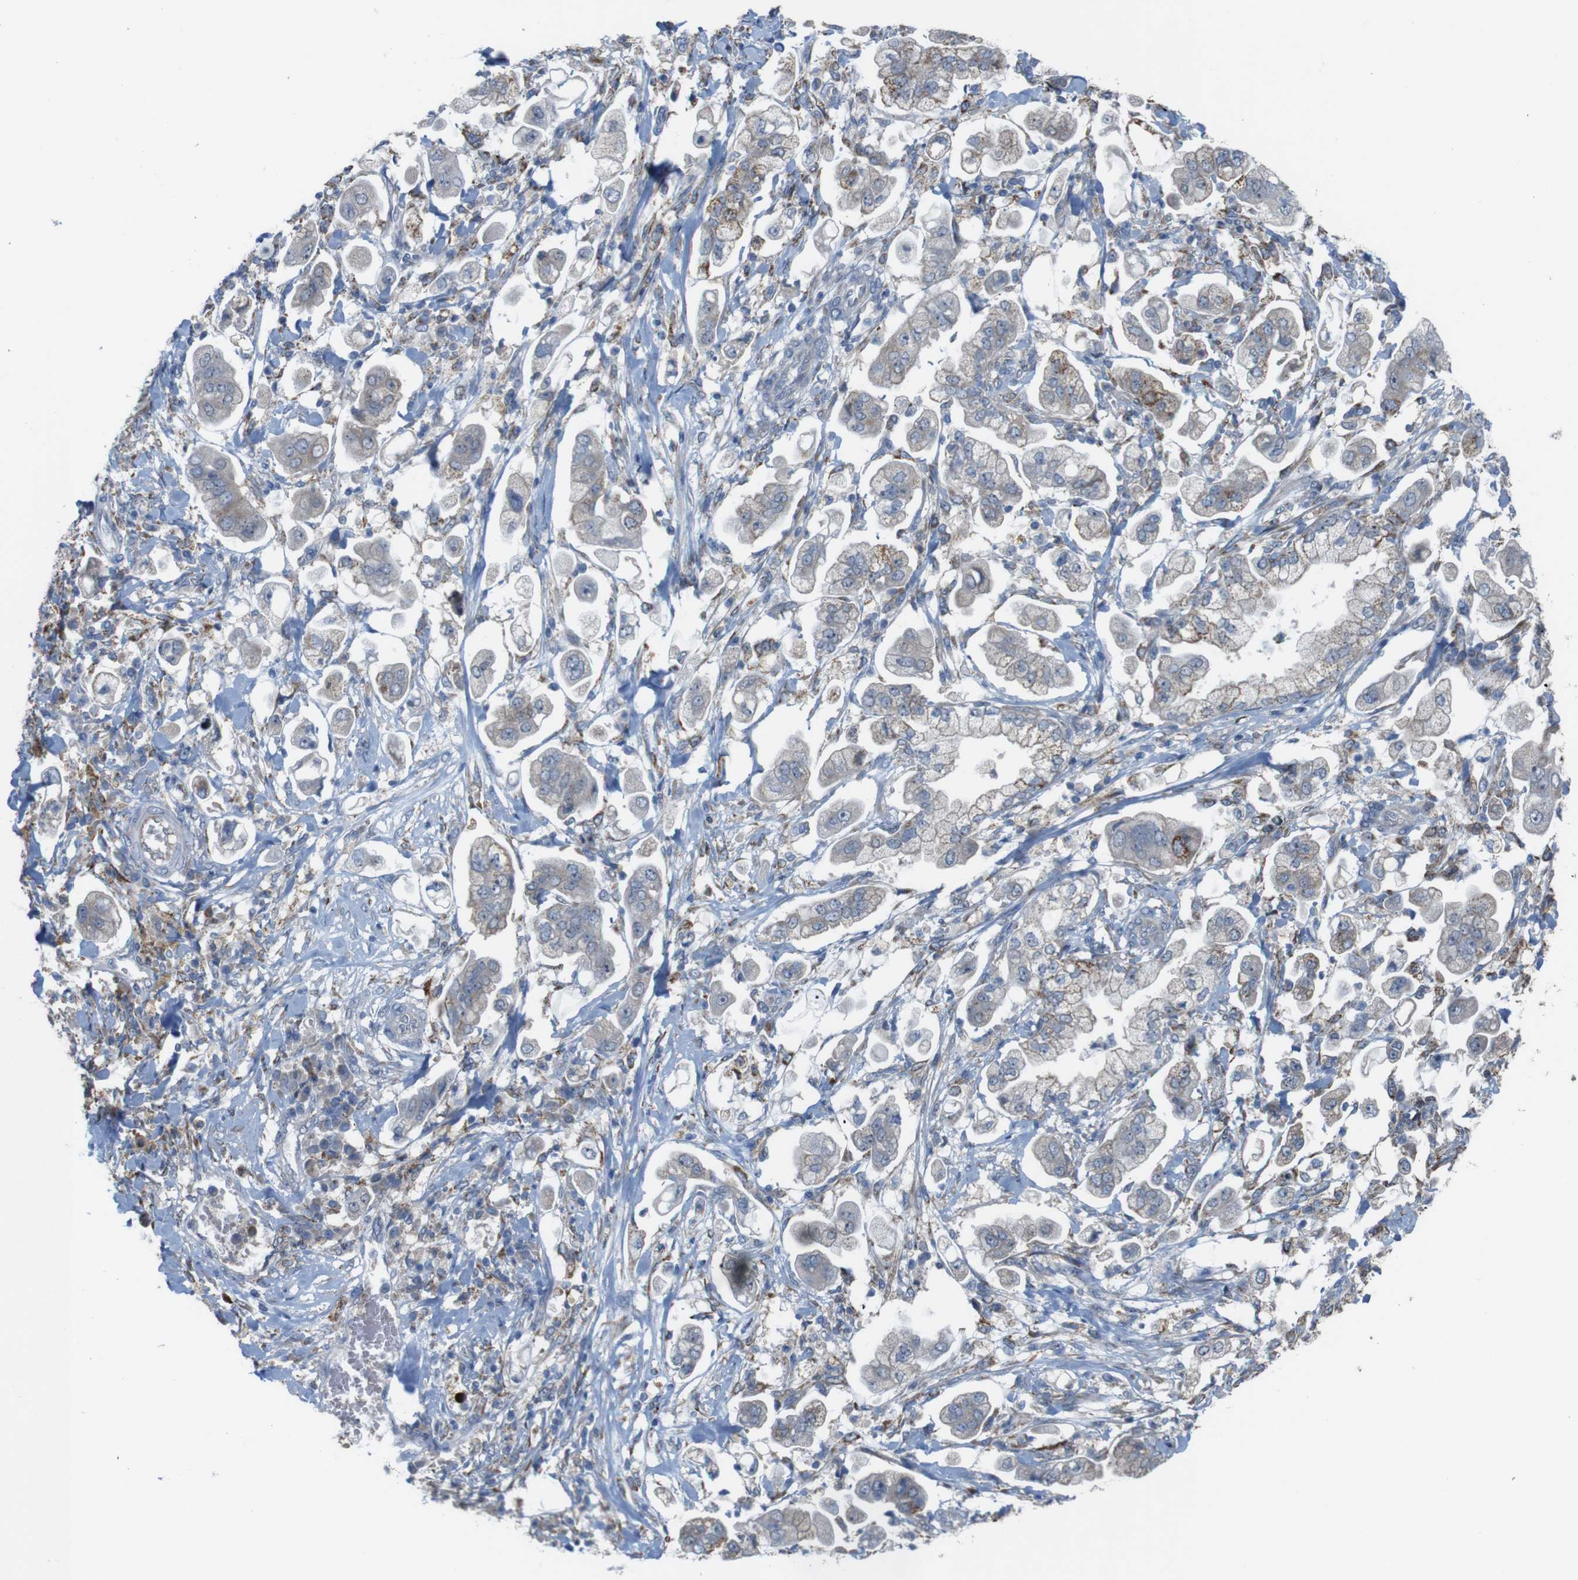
{"staining": {"intensity": "weak", "quantity": "<25%", "location": "cytoplasmic/membranous"}, "tissue": "stomach cancer", "cell_type": "Tumor cells", "image_type": "cancer", "snomed": [{"axis": "morphology", "description": "Adenocarcinoma, NOS"}, {"axis": "topography", "description": "Stomach"}], "caption": "The micrograph shows no significant staining in tumor cells of adenocarcinoma (stomach).", "gene": "PTPRR", "patient": {"sex": "male", "age": 62}}